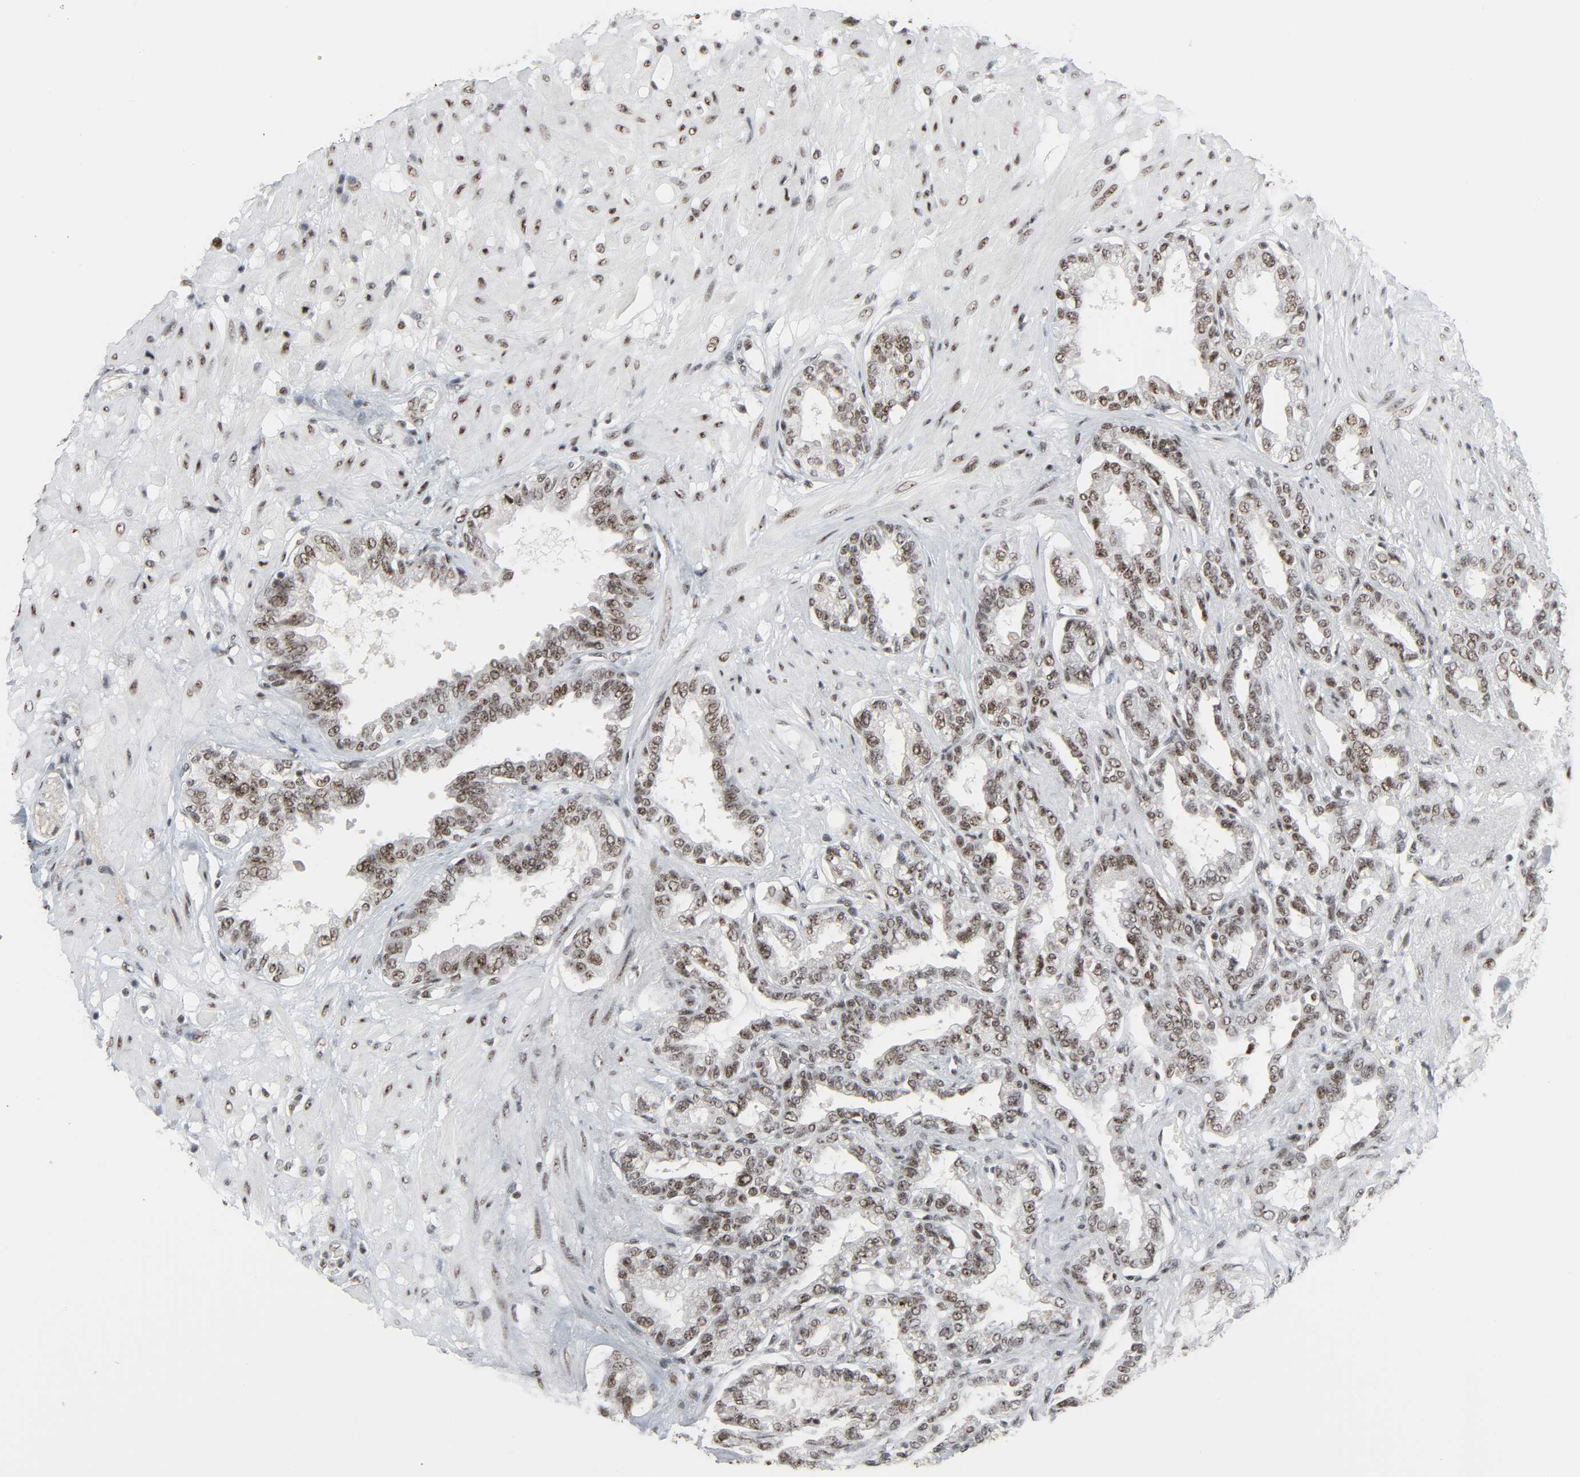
{"staining": {"intensity": "moderate", "quantity": ">75%", "location": "nuclear"}, "tissue": "seminal vesicle", "cell_type": "Glandular cells", "image_type": "normal", "snomed": [{"axis": "morphology", "description": "Normal tissue, NOS"}, {"axis": "topography", "description": "Seminal veicle"}], "caption": "Moderate nuclear positivity is seen in about >75% of glandular cells in benign seminal vesicle.", "gene": "CDK7", "patient": {"sex": "male", "age": 61}}